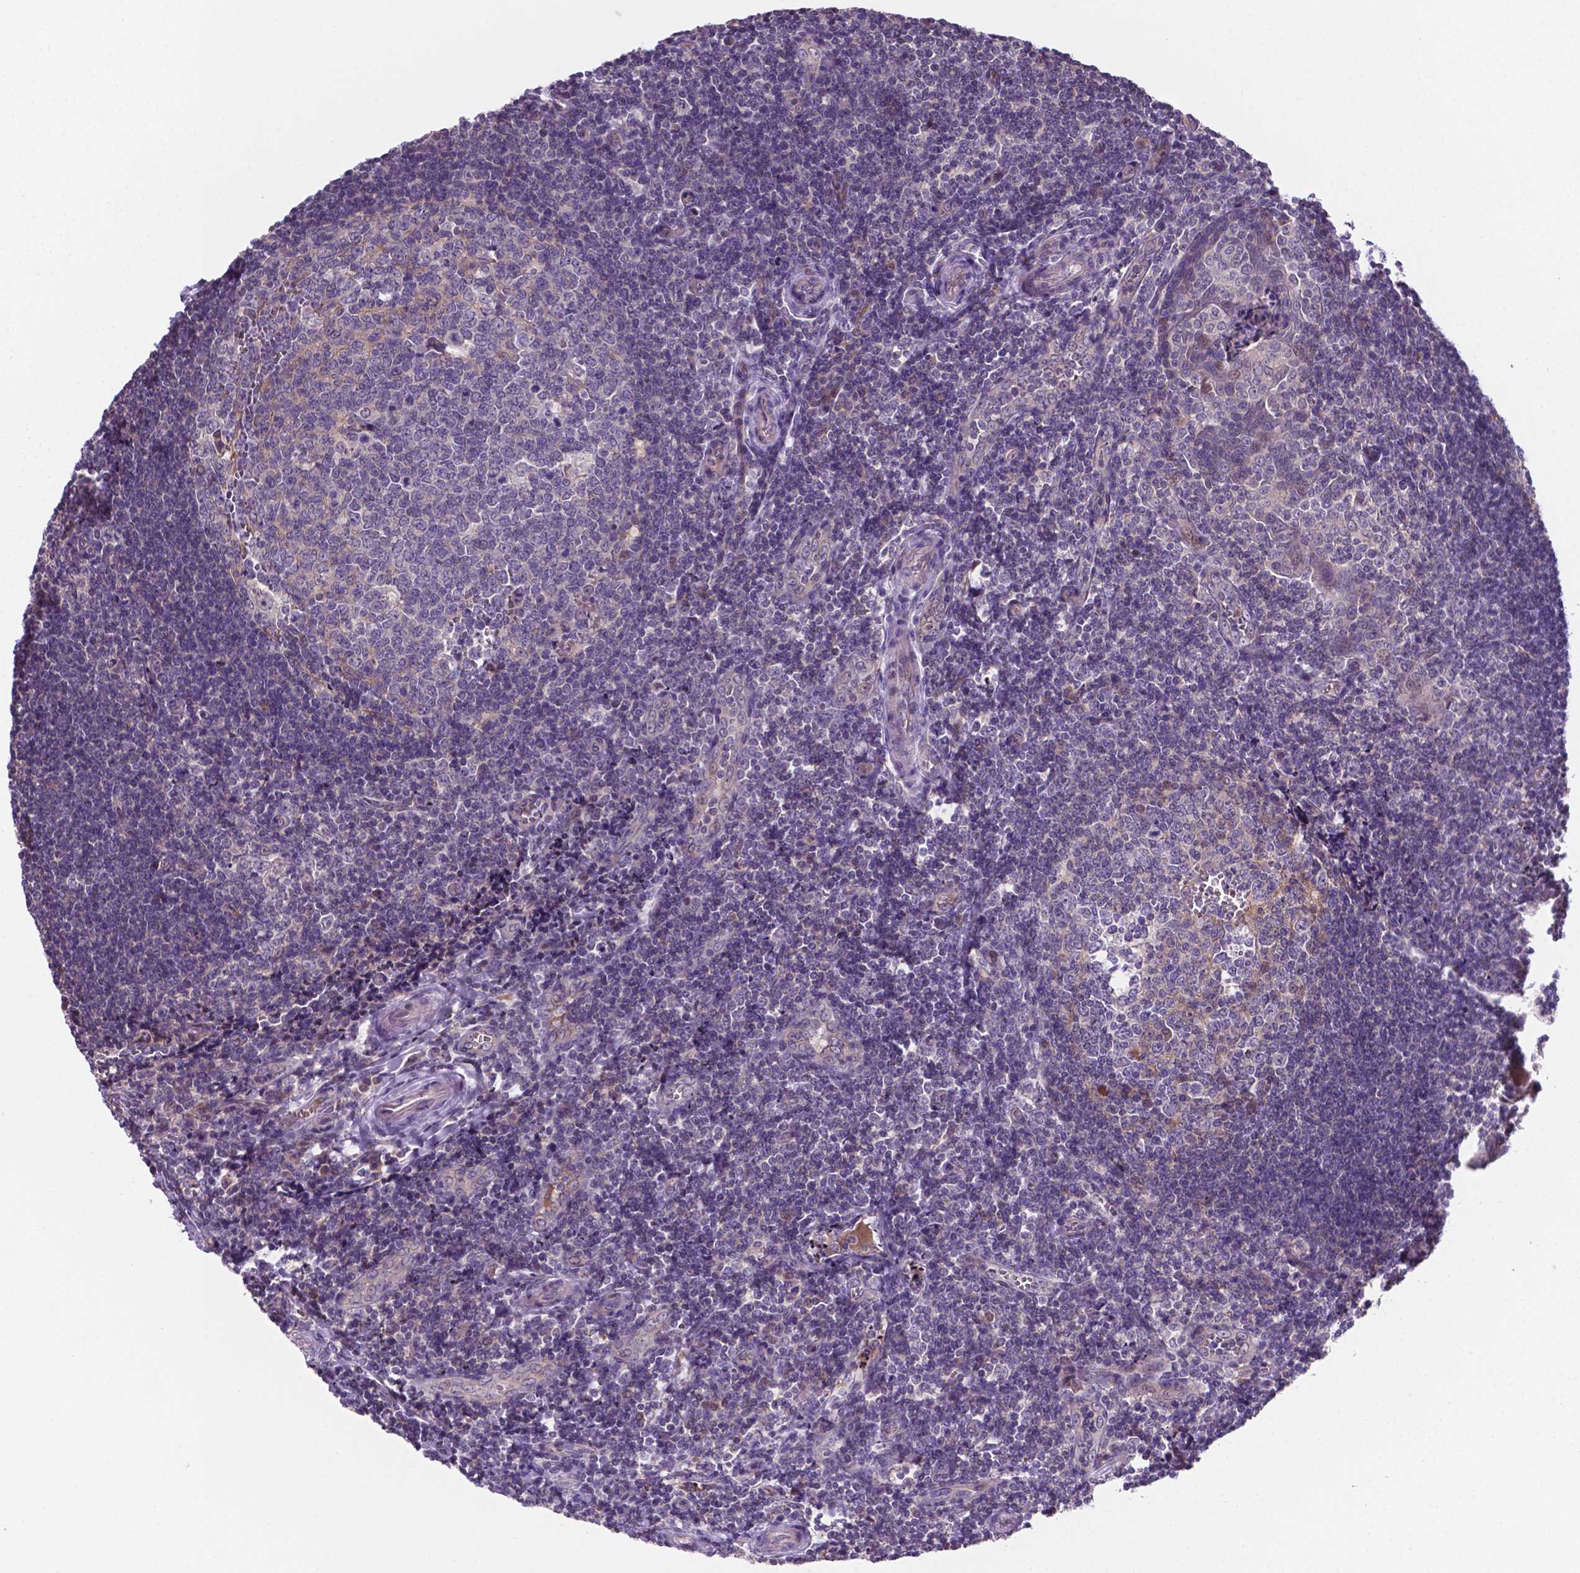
{"staining": {"intensity": "negative", "quantity": "none", "location": "none"}, "tissue": "tonsil", "cell_type": "Germinal center cells", "image_type": "normal", "snomed": [{"axis": "morphology", "description": "Normal tissue, NOS"}, {"axis": "morphology", "description": "Inflammation, NOS"}, {"axis": "topography", "description": "Tonsil"}], "caption": "The histopathology image exhibits no significant expression in germinal center cells of tonsil. (Stains: DAB IHC with hematoxylin counter stain, Microscopy: brightfield microscopy at high magnification).", "gene": "TM4SF20", "patient": {"sex": "female", "age": 31}}